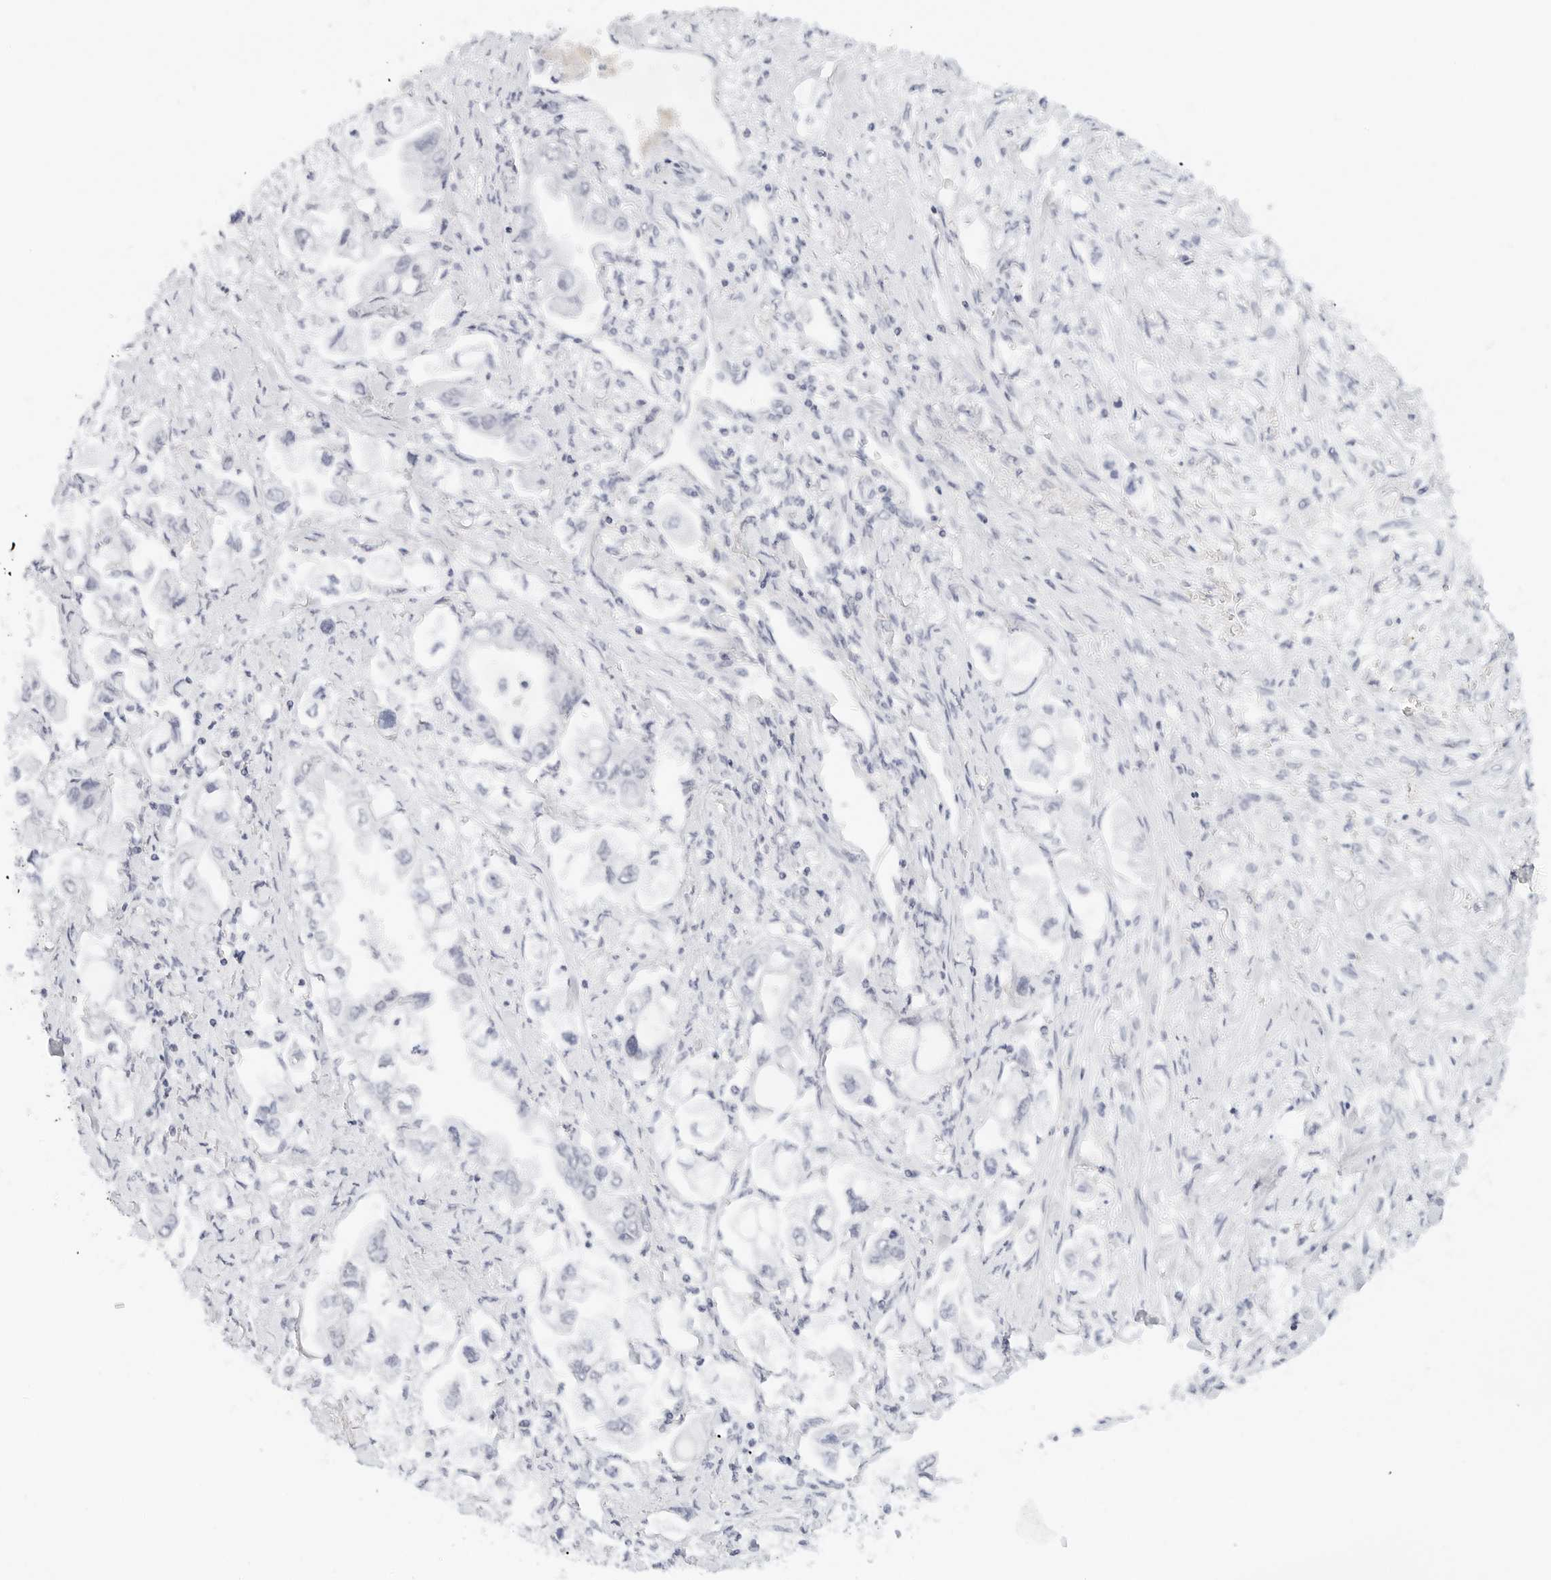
{"staining": {"intensity": "negative", "quantity": "none", "location": "none"}, "tissue": "stomach cancer", "cell_type": "Tumor cells", "image_type": "cancer", "snomed": [{"axis": "morphology", "description": "Adenocarcinoma, NOS"}, {"axis": "topography", "description": "Stomach"}], "caption": "Micrograph shows no protein staining in tumor cells of adenocarcinoma (stomach) tissue. The staining was performed using DAB (3,3'-diaminobenzidine) to visualize the protein expression in brown, while the nuclei were stained in blue with hematoxylin (Magnification: 20x).", "gene": "CD22", "patient": {"sex": "male", "age": 62}}